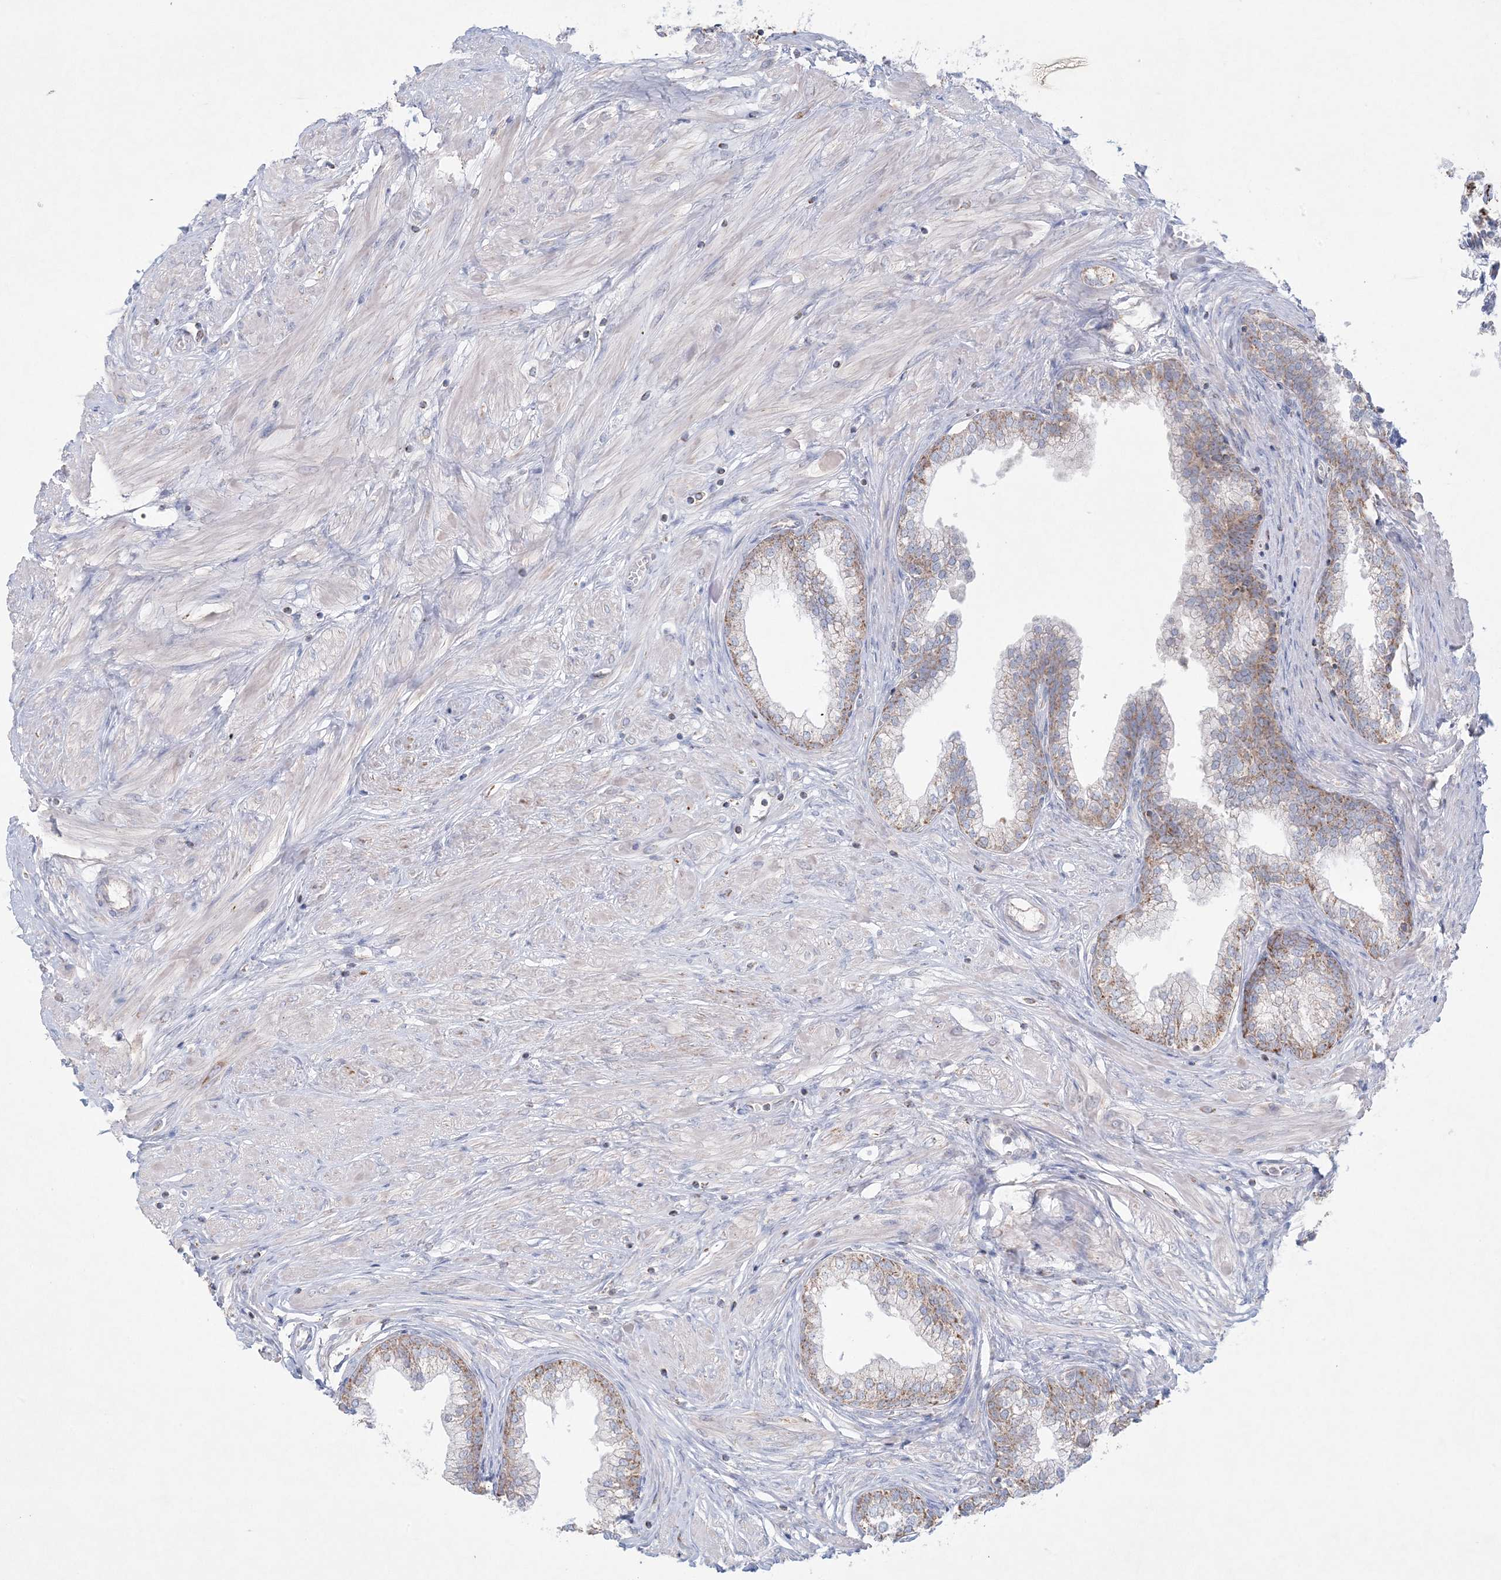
{"staining": {"intensity": "moderate", "quantity": ">75%", "location": "cytoplasmic/membranous"}, "tissue": "prostate", "cell_type": "Glandular cells", "image_type": "normal", "snomed": [{"axis": "morphology", "description": "Normal tissue, NOS"}, {"axis": "morphology", "description": "Urothelial carcinoma, Low grade"}, {"axis": "topography", "description": "Urinary bladder"}, {"axis": "topography", "description": "Prostate"}], "caption": "The photomicrograph shows a brown stain indicating the presence of a protein in the cytoplasmic/membranous of glandular cells in prostate. (brown staining indicates protein expression, while blue staining denotes nuclei).", "gene": "KCTD6", "patient": {"sex": "male", "age": 60}}